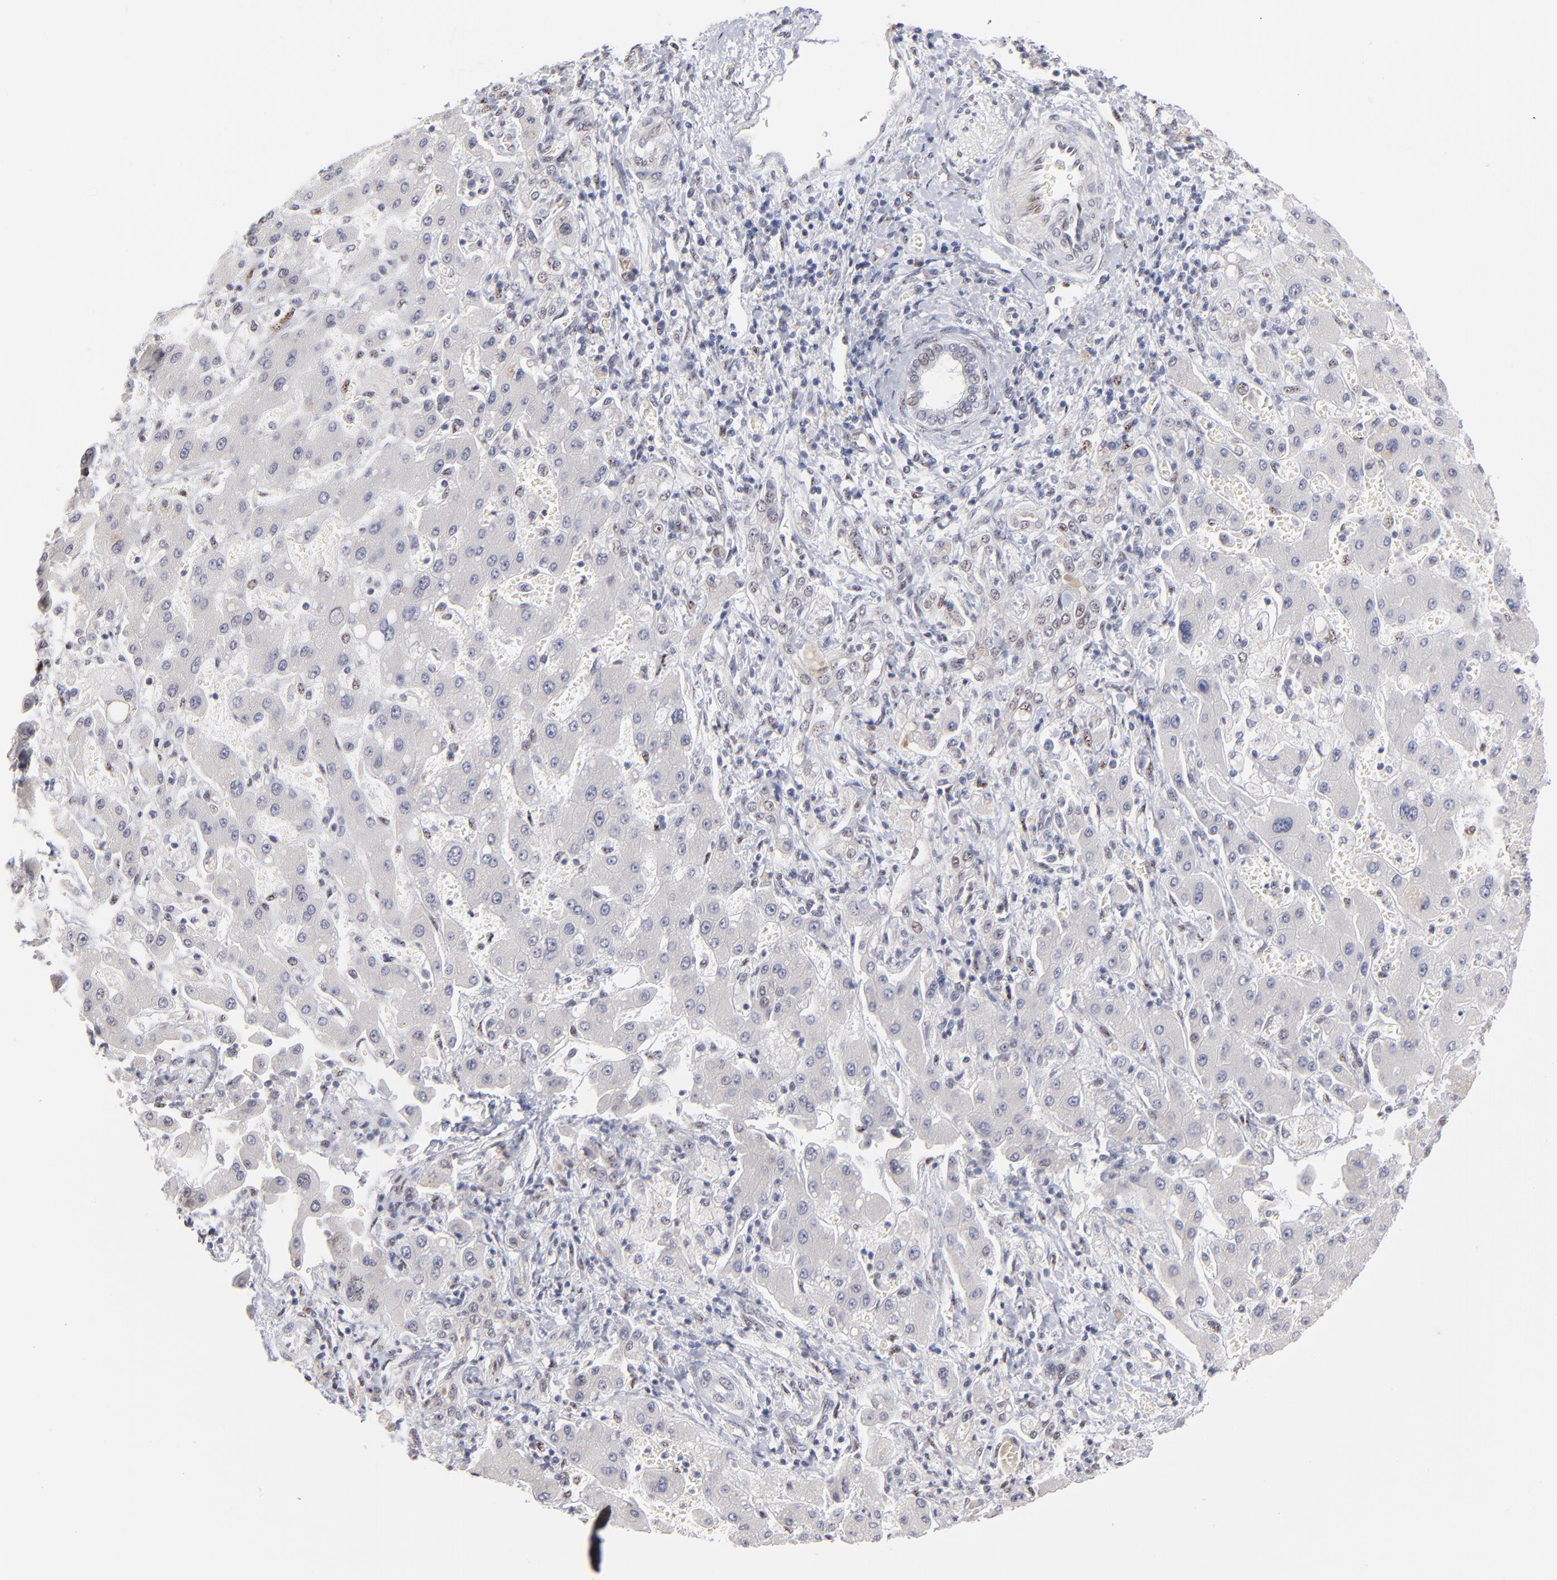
{"staining": {"intensity": "negative", "quantity": "none", "location": "none"}, "tissue": "liver cancer", "cell_type": "Tumor cells", "image_type": "cancer", "snomed": [{"axis": "morphology", "description": "Cholangiocarcinoma"}, {"axis": "topography", "description": "Liver"}], "caption": "A high-resolution micrograph shows immunohistochemistry staining of liver cholangiocarcinoma, which shows no significant expression in tumor cells.", "gene": "STAT3", "patient": {"sex": "male", "age": 50}}